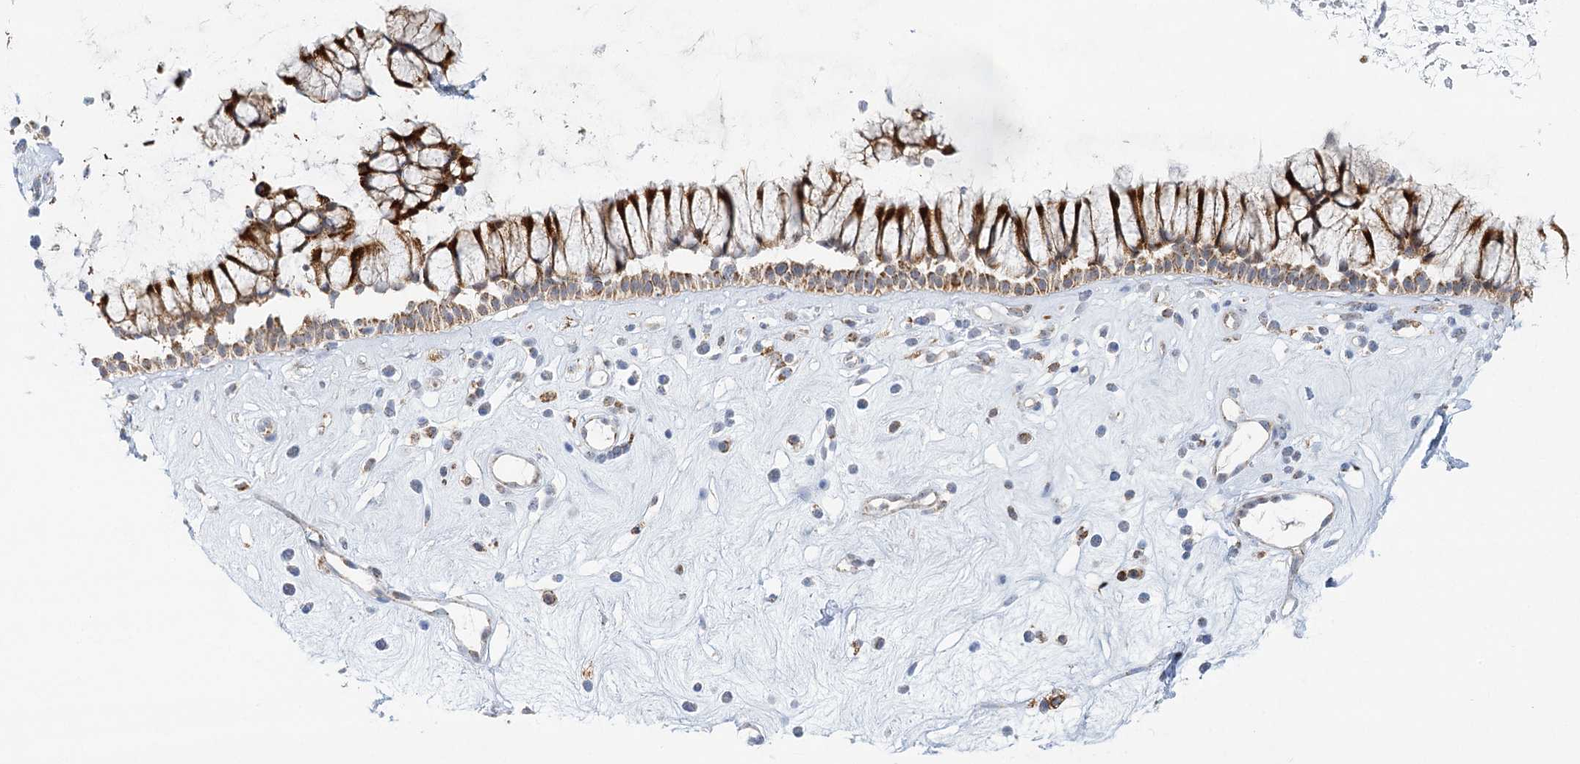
{"staining": {"intensity": "strong", "quantity": ">75%", "location": "cytoplasmic/membranous"}, "tissue": "nasopharynx", "cell_type": "Respiratory epithelial cells", "image_type": "normal", "snomed": [{"axis": "morphology", "description": "Normal tissue, NOS"}, {"axis": "morphology", "description": "Inflammation, NOS"}, {"axis": "topography", "description": "Nasopharynx"}], "caption": "Normal nasopharynx was stained to show a protein in brown. There is high levels of strong cytoplasmic/membranous staining in about >75% of respiratory epithelial cells. (brown staining indicates protein expression, while blue staining denotes nuclei).", "gene": "TAS1R1", "patient": {"sex": "male", "age": 29}}